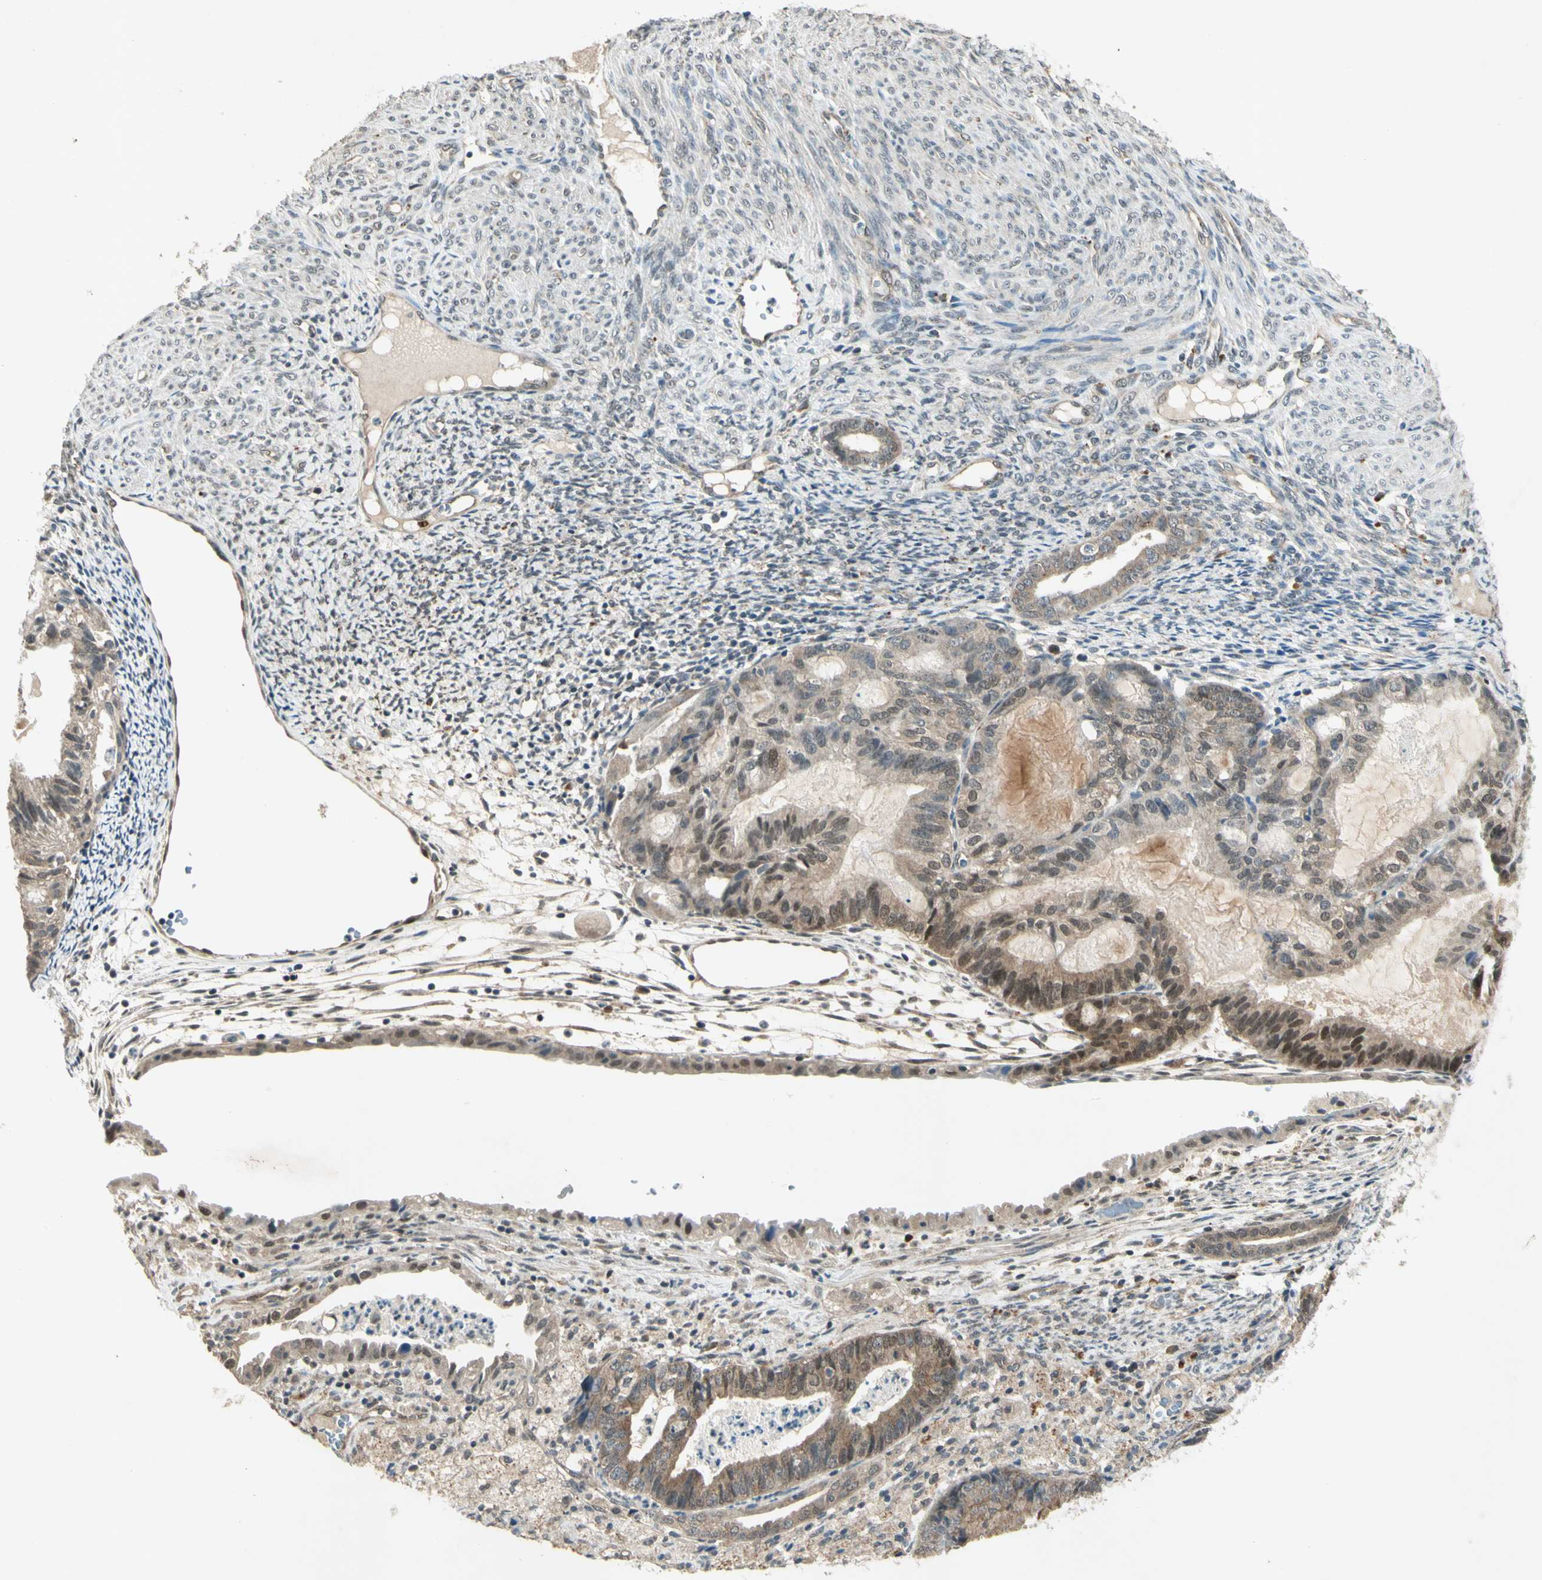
{"staining": {"intensity": "moderate", "quantity": ">75%", "location": "cytoplasmic/membranous,nuclear"}, "tissue": "cervical cancer", "cell_type": "Tumor cells", "image_type": "cancer", "snomed": [{"axis": "morphology", "description": "Normal tissue, NOS"}, {"axis": "morphology", "description": "Adenocarcinoma, NOS"}, {"axis": "topography", "description": "Cervix"}, {"axis": "topography", "description": "Endometrium"}], "caption": "Cervical adenocarcinoma stained for a protein exhibits moderate cytoplasmic/membranous and nuclear positivity in tumor cells.", "gene": "PSMD5", "patient": {"sex": "female", "age": 86}}